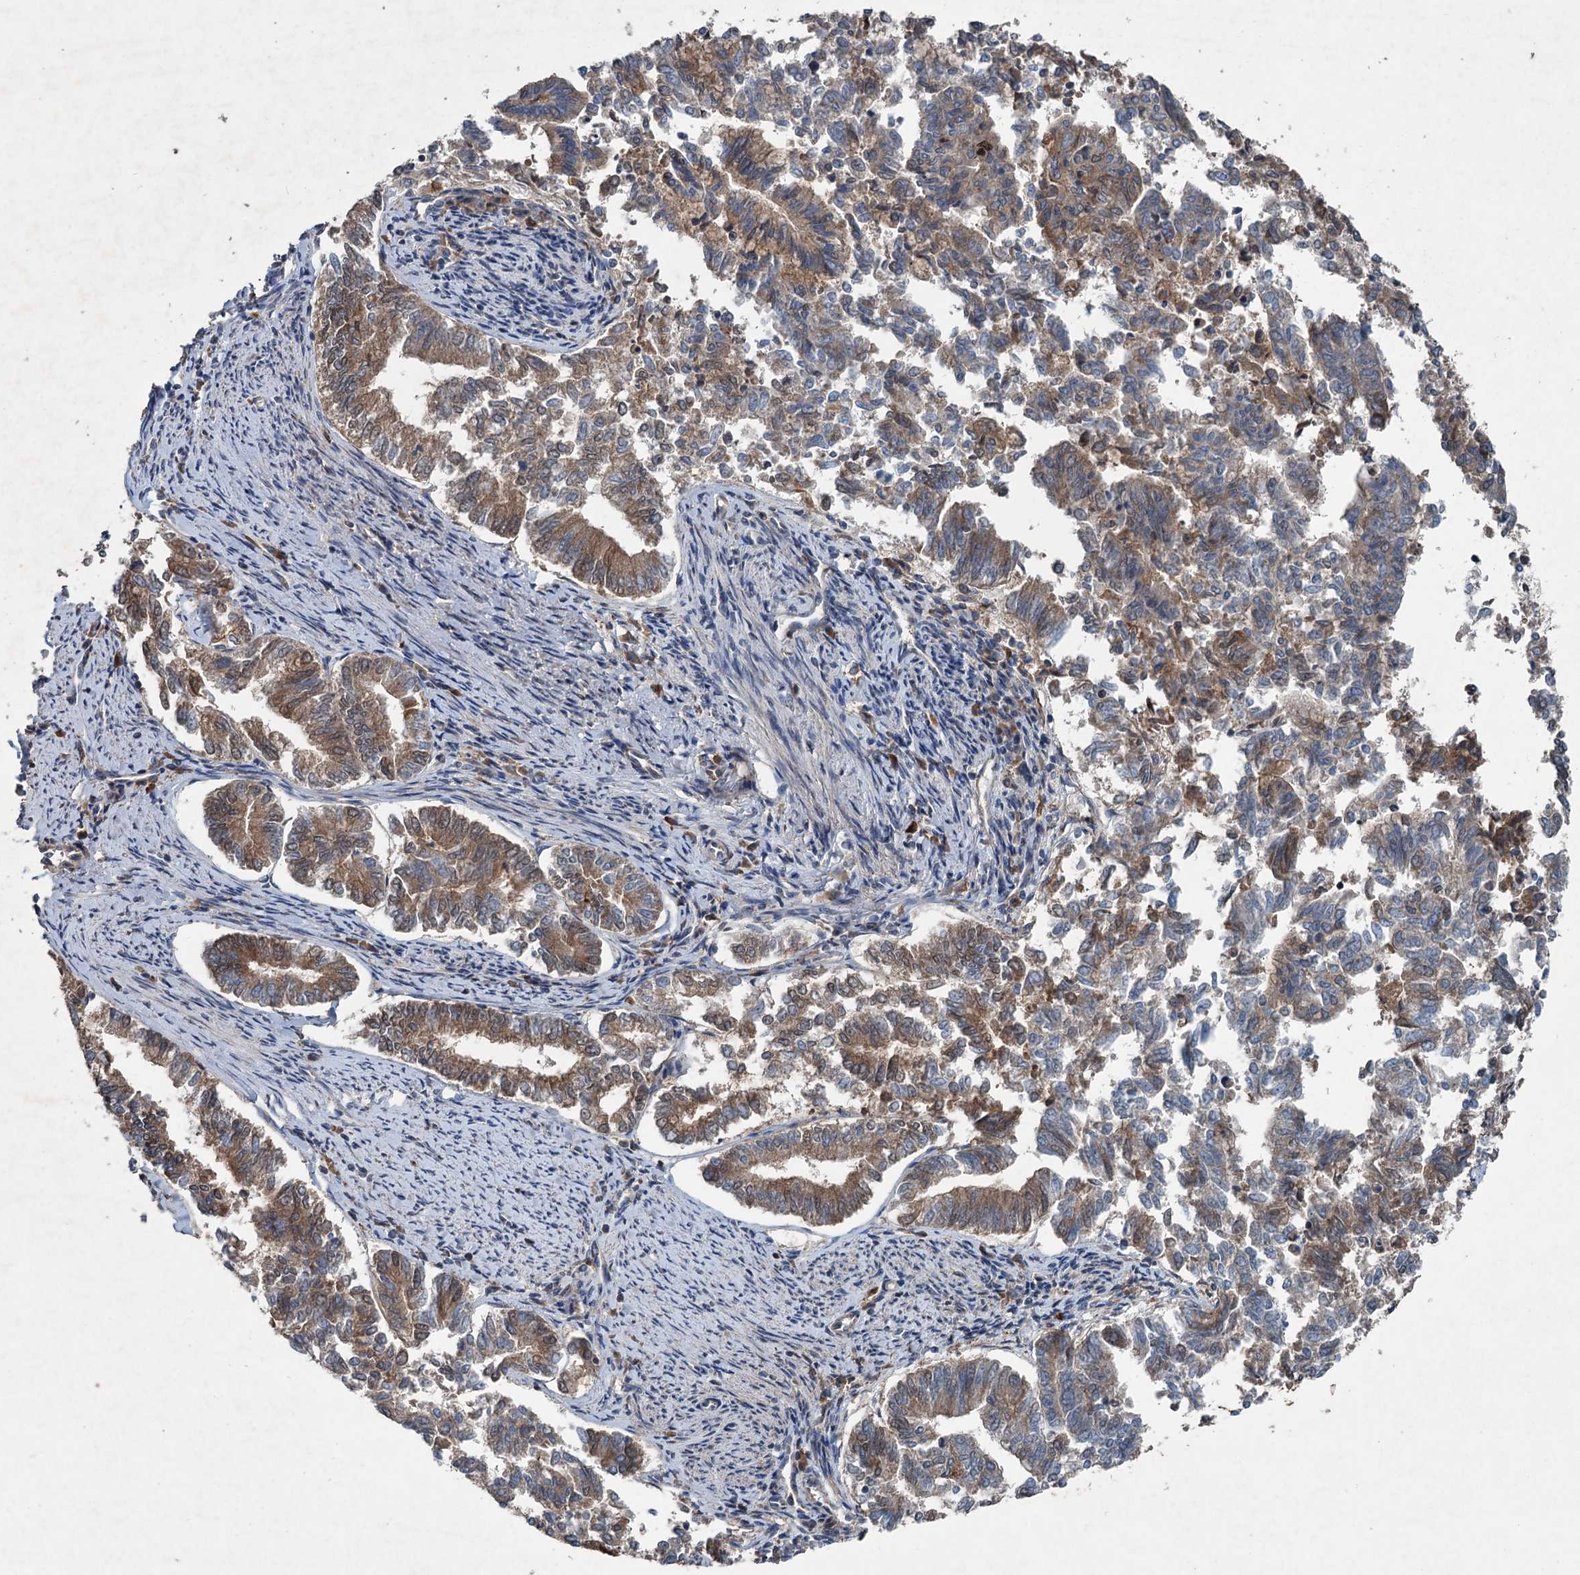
{"staining": {"intensity": "moderate", "quantity": ">75%", "location": "cytoplasmic/membranous"}, "tissue": "endometrial cancer", "cell_type": "Tumor cells", "image_type": "cancer", "snomed": [{"axis": "morphology", "description": "Adenocarcinoma, NOS"}, {"axis": "topography", "description": "Endometrium"}], "caption": "Moderate cytoplasmic/membranous positivity is appreciated in approximately >75% of tumor cells in endometrial cancer (adenocarcinoma).", "gene": "TAPBPL", "patient": {"sex": "female", "age": 79}}